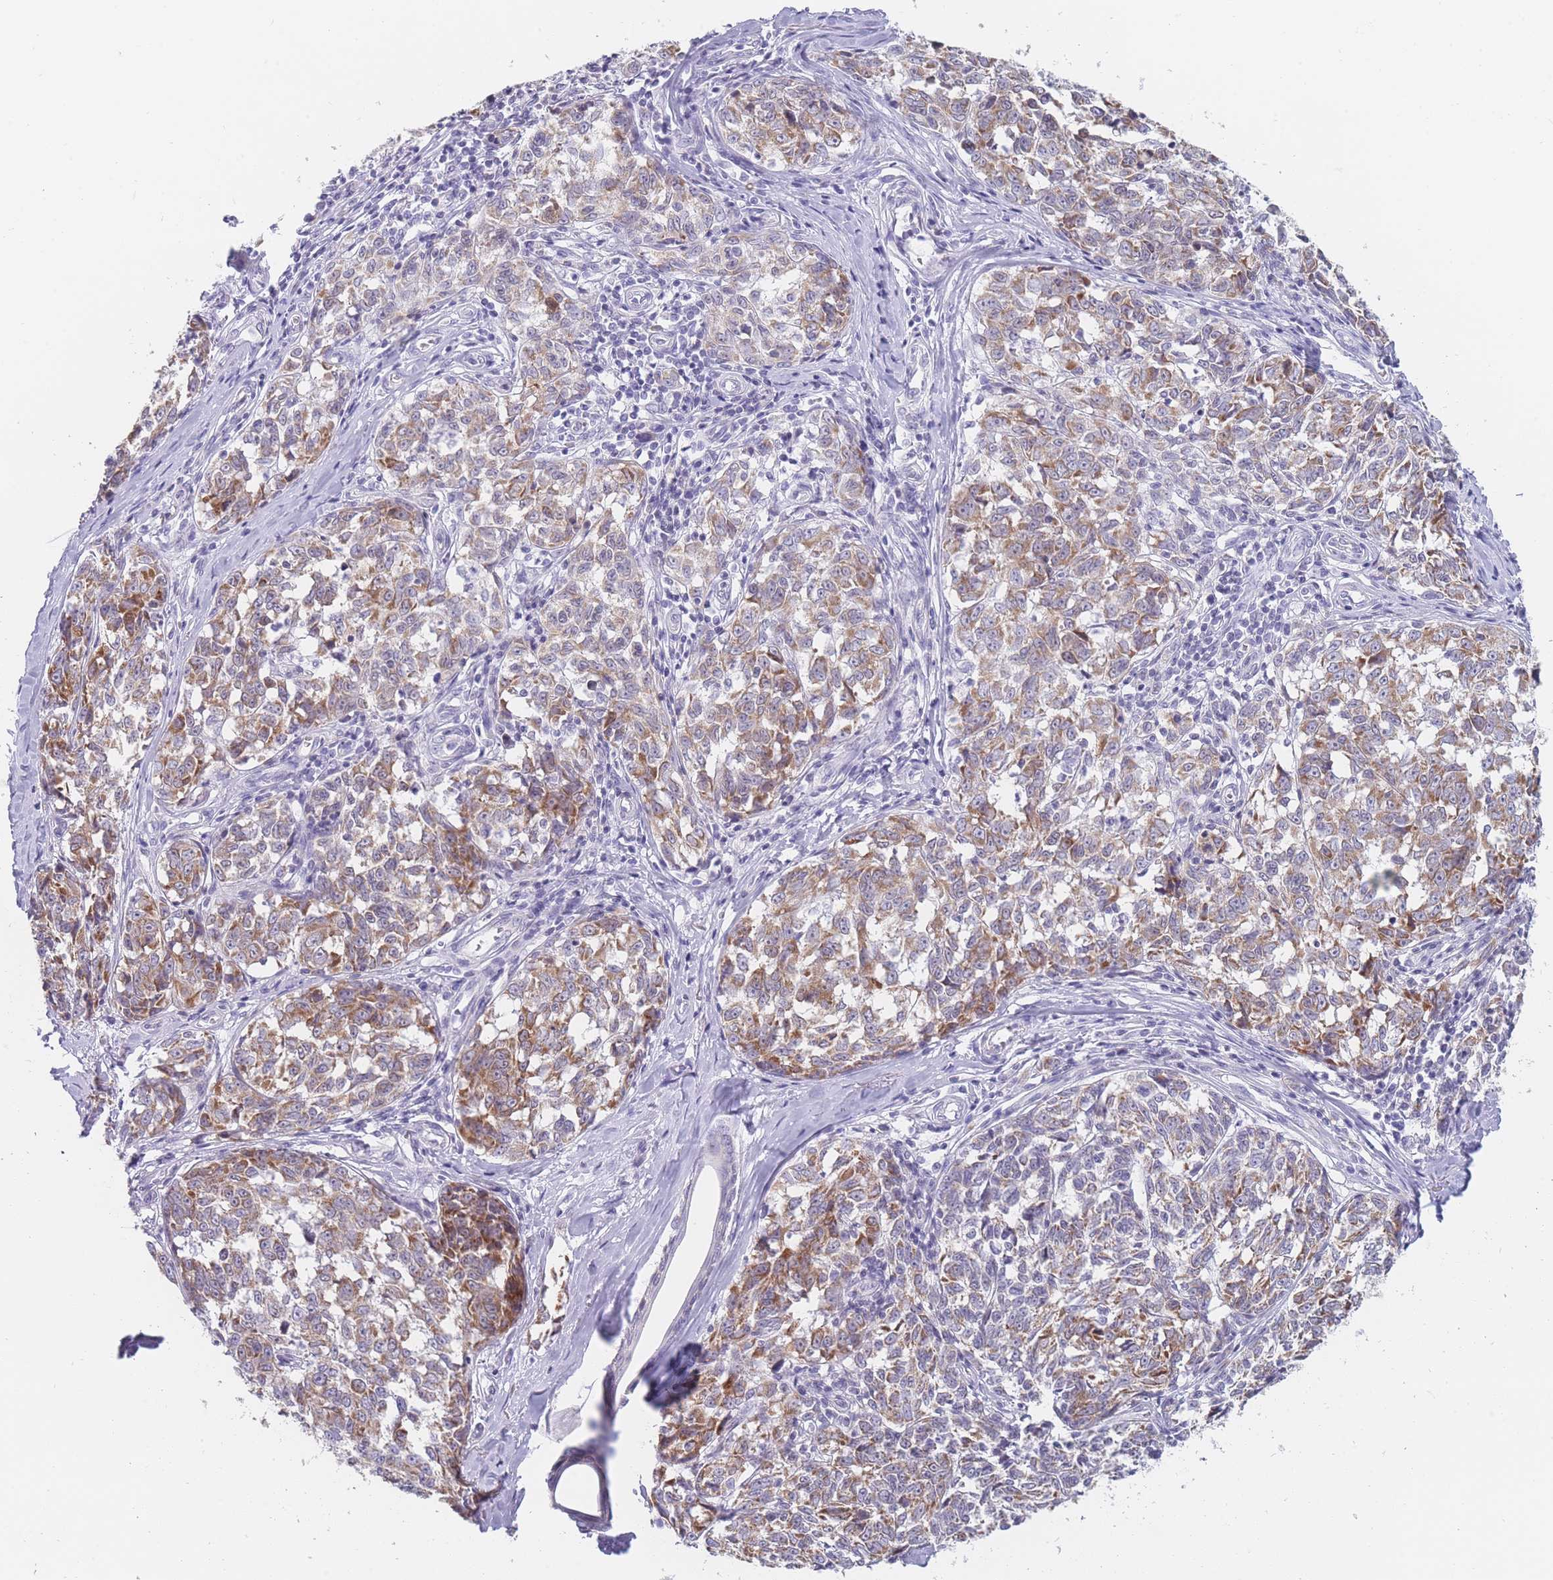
{"staining": {"intensity": "moderate", "quantity": ">75%", "location": "cytoplasmic/membranous"}, "tissue": "melanoma", "cell_type": "Tumor cells", "image_type": "cancer", "snomed": [{"axis": "morphology", "description": "Normal tissue, NOS"}, {"axis": "morphology", "description": "Malignant melanoma, NOS"}, {"axis": "topography", "description": "Skin"}], "caption": "This image shows immunohistochemistry staining of human melanoma, with medium moderate cytoplasmic/membranous expression in approximately >75% of tumor cells.", "gene": "MRPS14", "patient": {"sex": "female", "age": 64}}